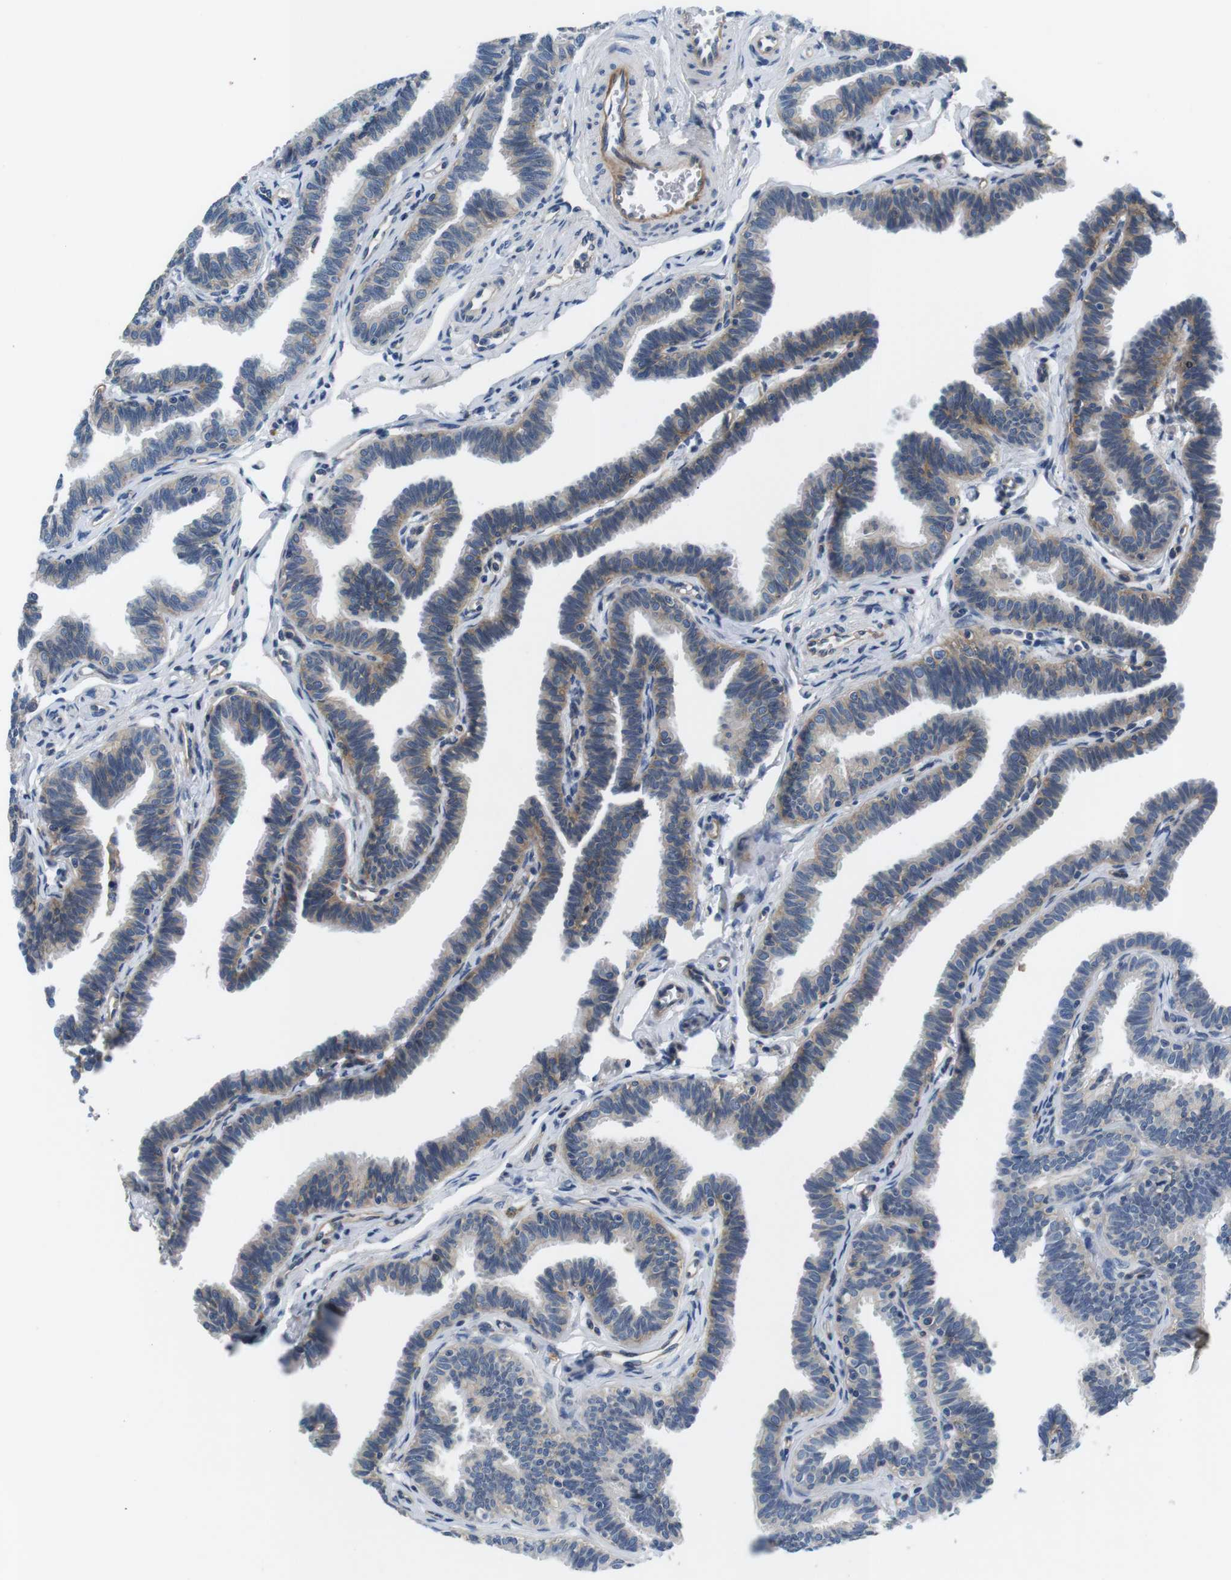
{"staining": {"intensity": "moderate", "quantity": "<25%", "location": "cytoplasmic/membranous"}, "tissue": "fallopian tube", "cell_type": "Glandular cells", "image_type": "normal", "snomed": [{"axis": "morphology", "description": "Normal tissue, NOS"}, {"axis": "topography", "description": "Fallopian tube"}, {"axis": "topography", "description": "Ovary"}], "caption": "Fallopian tube stained for a protein (brown) displays moderate cytoplasmic/membranous positive staining in approximately <25% of glandular cells.", "gene": "SLC30A1", "patient": {"sex": "female", "age": 23}}